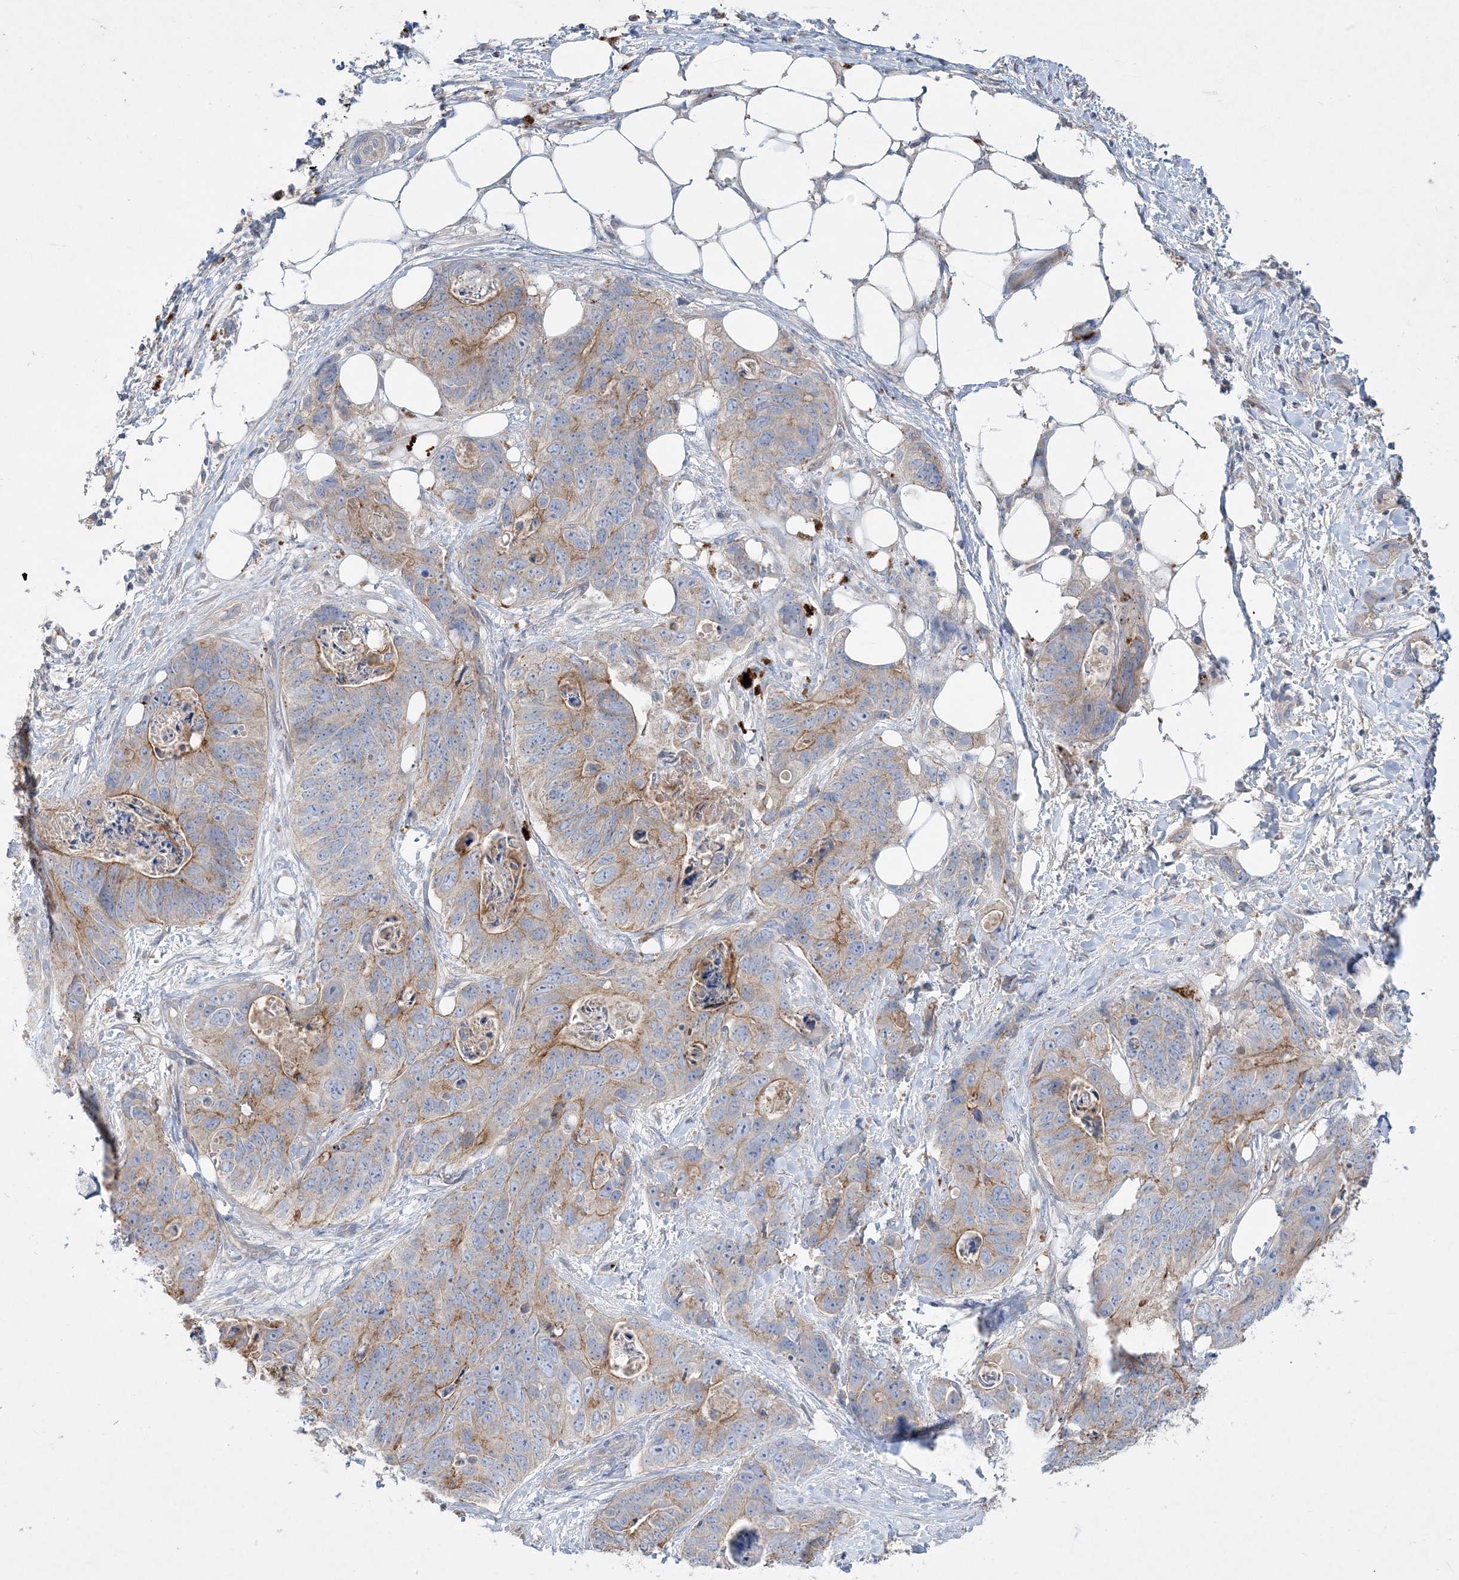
{"staining": {"intensity": "moderate", "quantity": "<25%", "location": "cytoplasmic/membranous"}, "tissue": "stomach cancer", "cell_type": "Tumor cells", "image_type": "cancer", "snomed": [{"axis": "morphology", "description": "Adenocarcinoma, NOS"}, {"axis": "topography", "description": "Stomach"}], "caption": "Immunohistochemistry (IHC) histopathology image of neoplastic tissue: adenocarcinoma (stomach) stained using IHC shows low levels of moderate protein expression localized specifically in the cytoplasmic/membranous of tumor cells, appearing as a cytoplasmic/membranous brown color.", "gene": "ADCK2", "patient": {"sex": "female", "age": 89}}